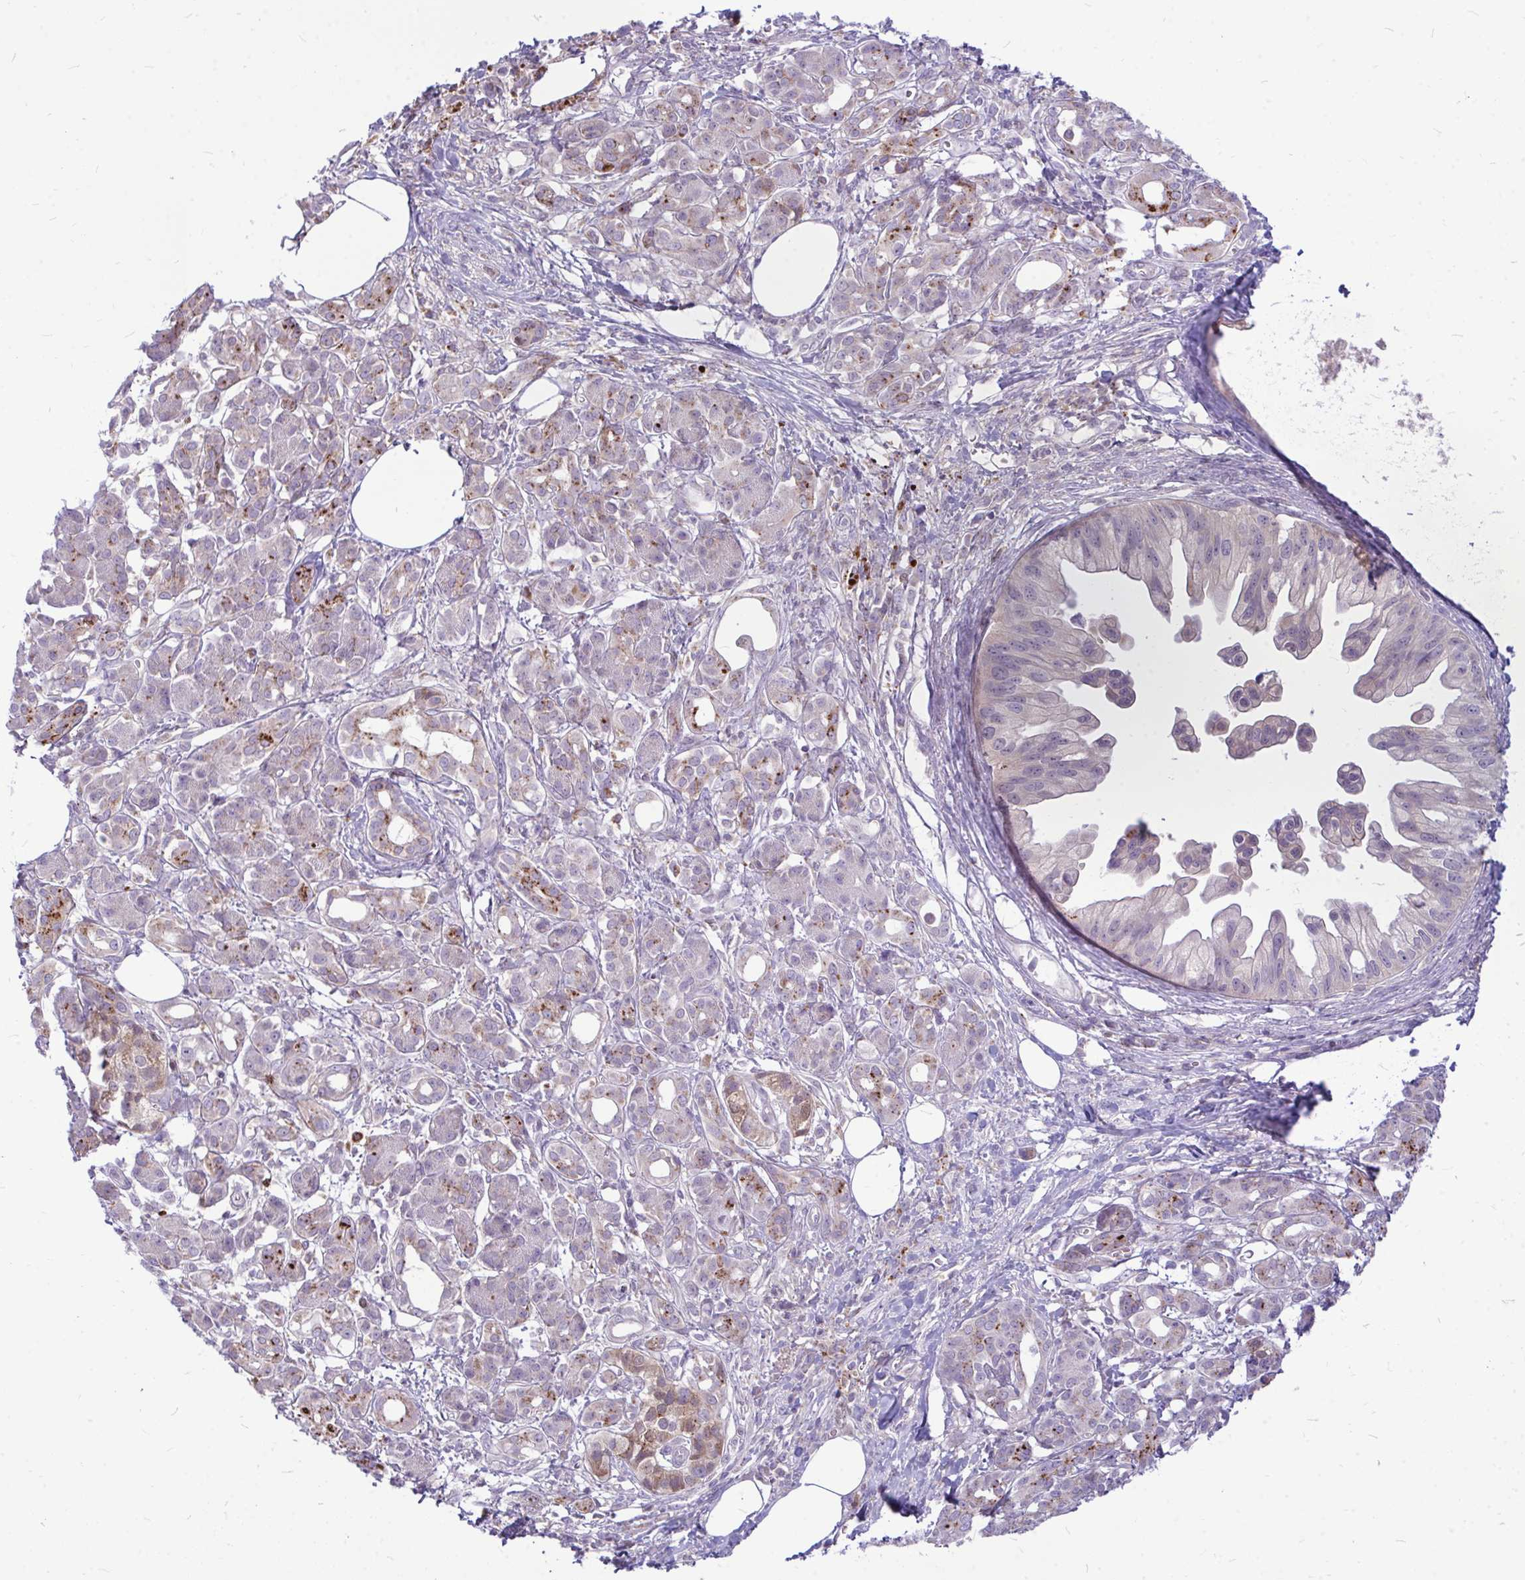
{"staining": {"intensity": "moderate", "quantity": "<25%", "location": "cytoplasmic/membranous"}, "tissue": "pancreatic cancer", "cell_type": "Tumor cells", "image_type": "cancer", "snomed": [{"axis": "morphology", "description": "Adenocarcinoma, NOS"}, {"axis": "topography", "description": "Pancreas"}], "caption": "The image reveals a brown stain indicating the presence of a protein in the cytoplasmic/membranous of tumor cells in adenocarcinoma (pancreatic). The staining was performed using DAB (3,3'-diaminobenzidine), with brown indicating positive protein expression. Nuclei are stained blue with hematoxylin.", "gene": "ZSCAN25", "patient": {"sex": "female", "age": 73}}